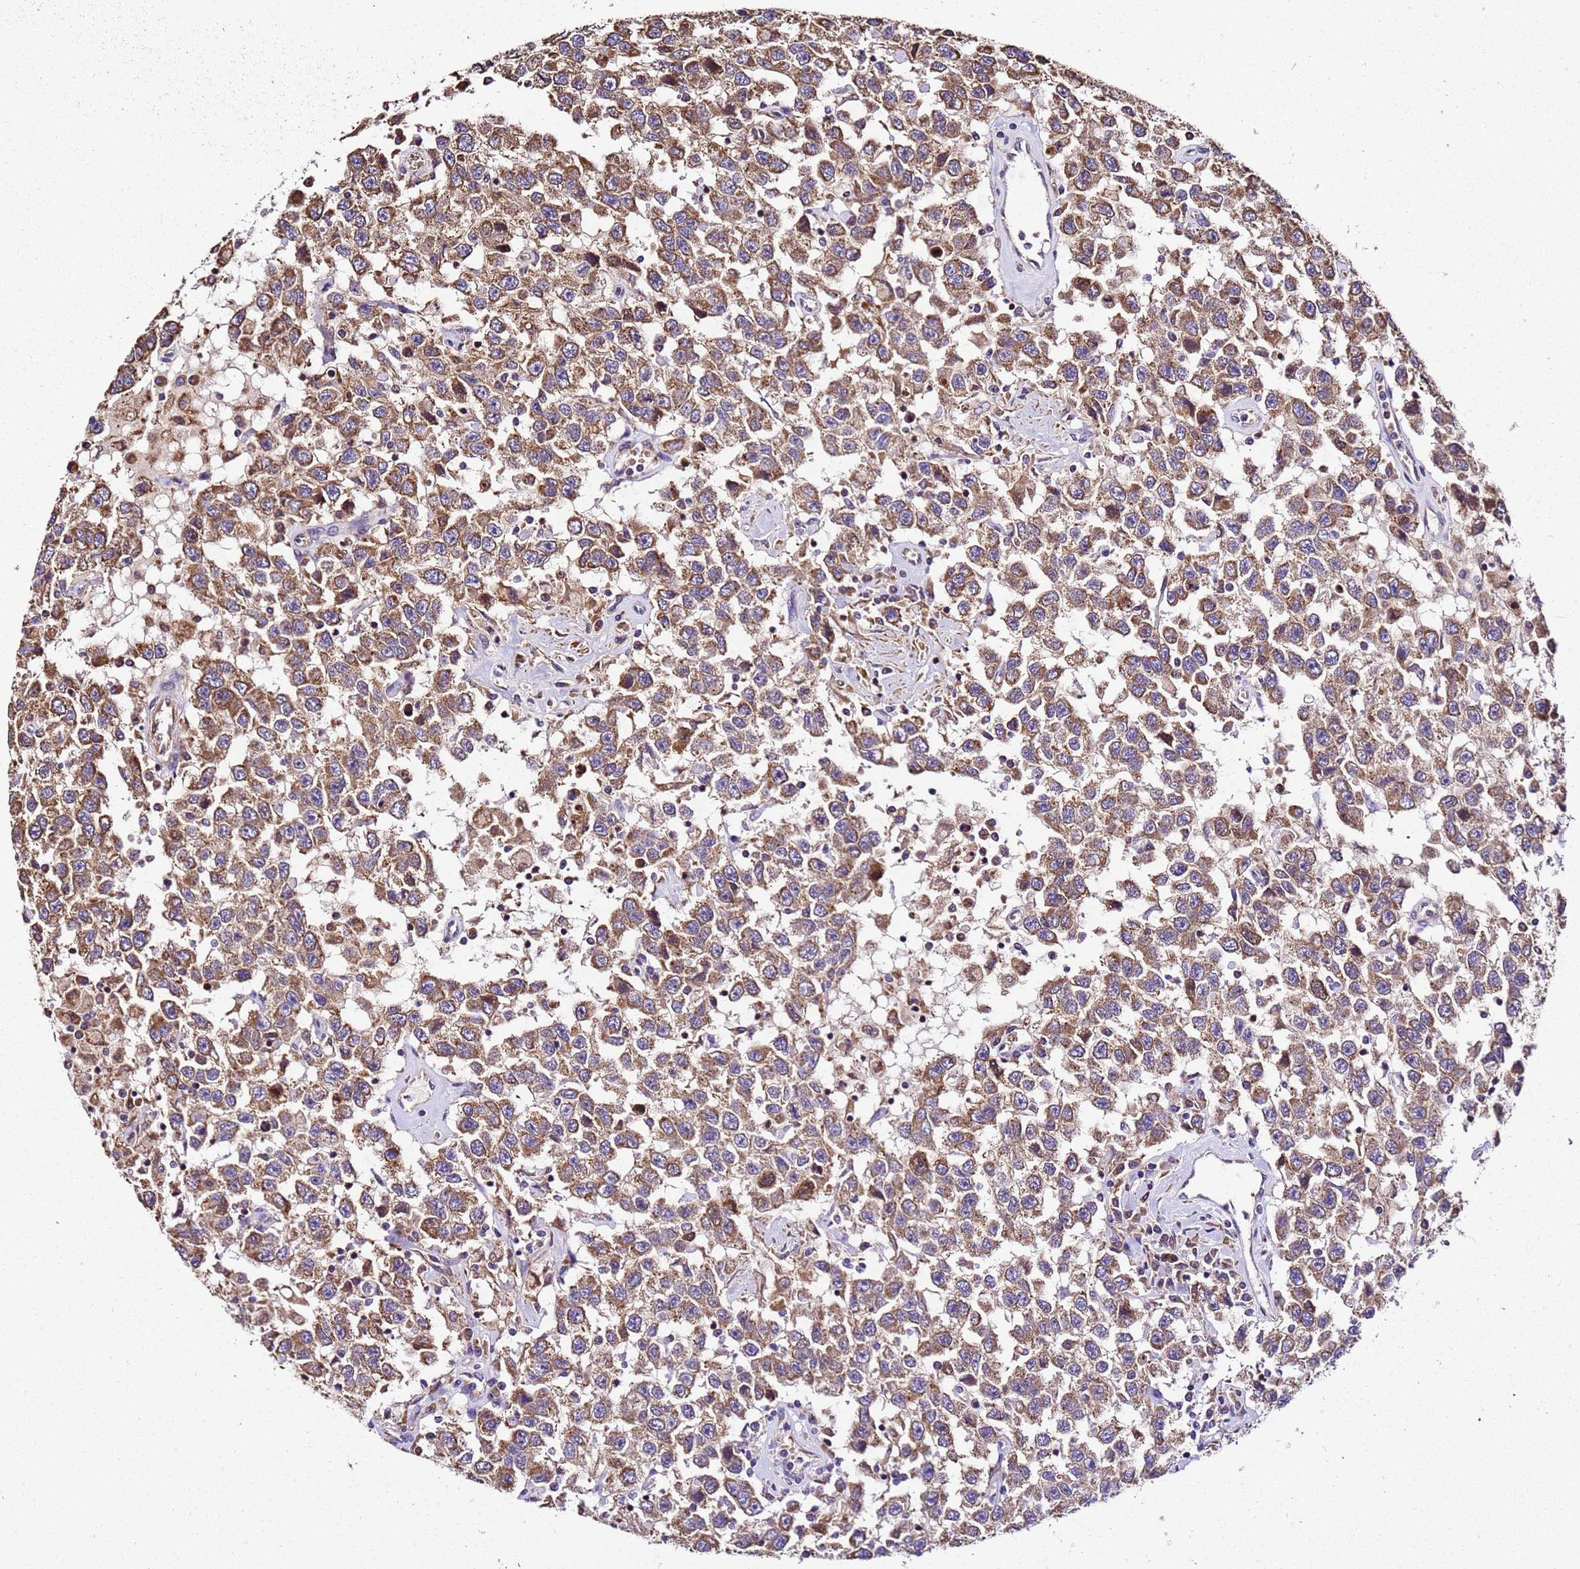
{"staining": {"intensity": "moderate", "quantity": ">75%", "location": "cytoplasmic/membranous"}, "tissue": "testis cancer", "cell_type": "Tumor cells", "image_type": "cancer", "snomed": [{"axis": "morphology", "description": "Seminoma, NOS"}, {"axis": "topography", "description": "Testis"}], "caption": "Approximately >75% of tumor cells in seminoma (testis) show moderate cytoplasmic/membranous protein staining as visualized by brown immunohistochemical staining.", "gene": "LRRIQ1", "patient": {"sex": "male", "age": 41}}